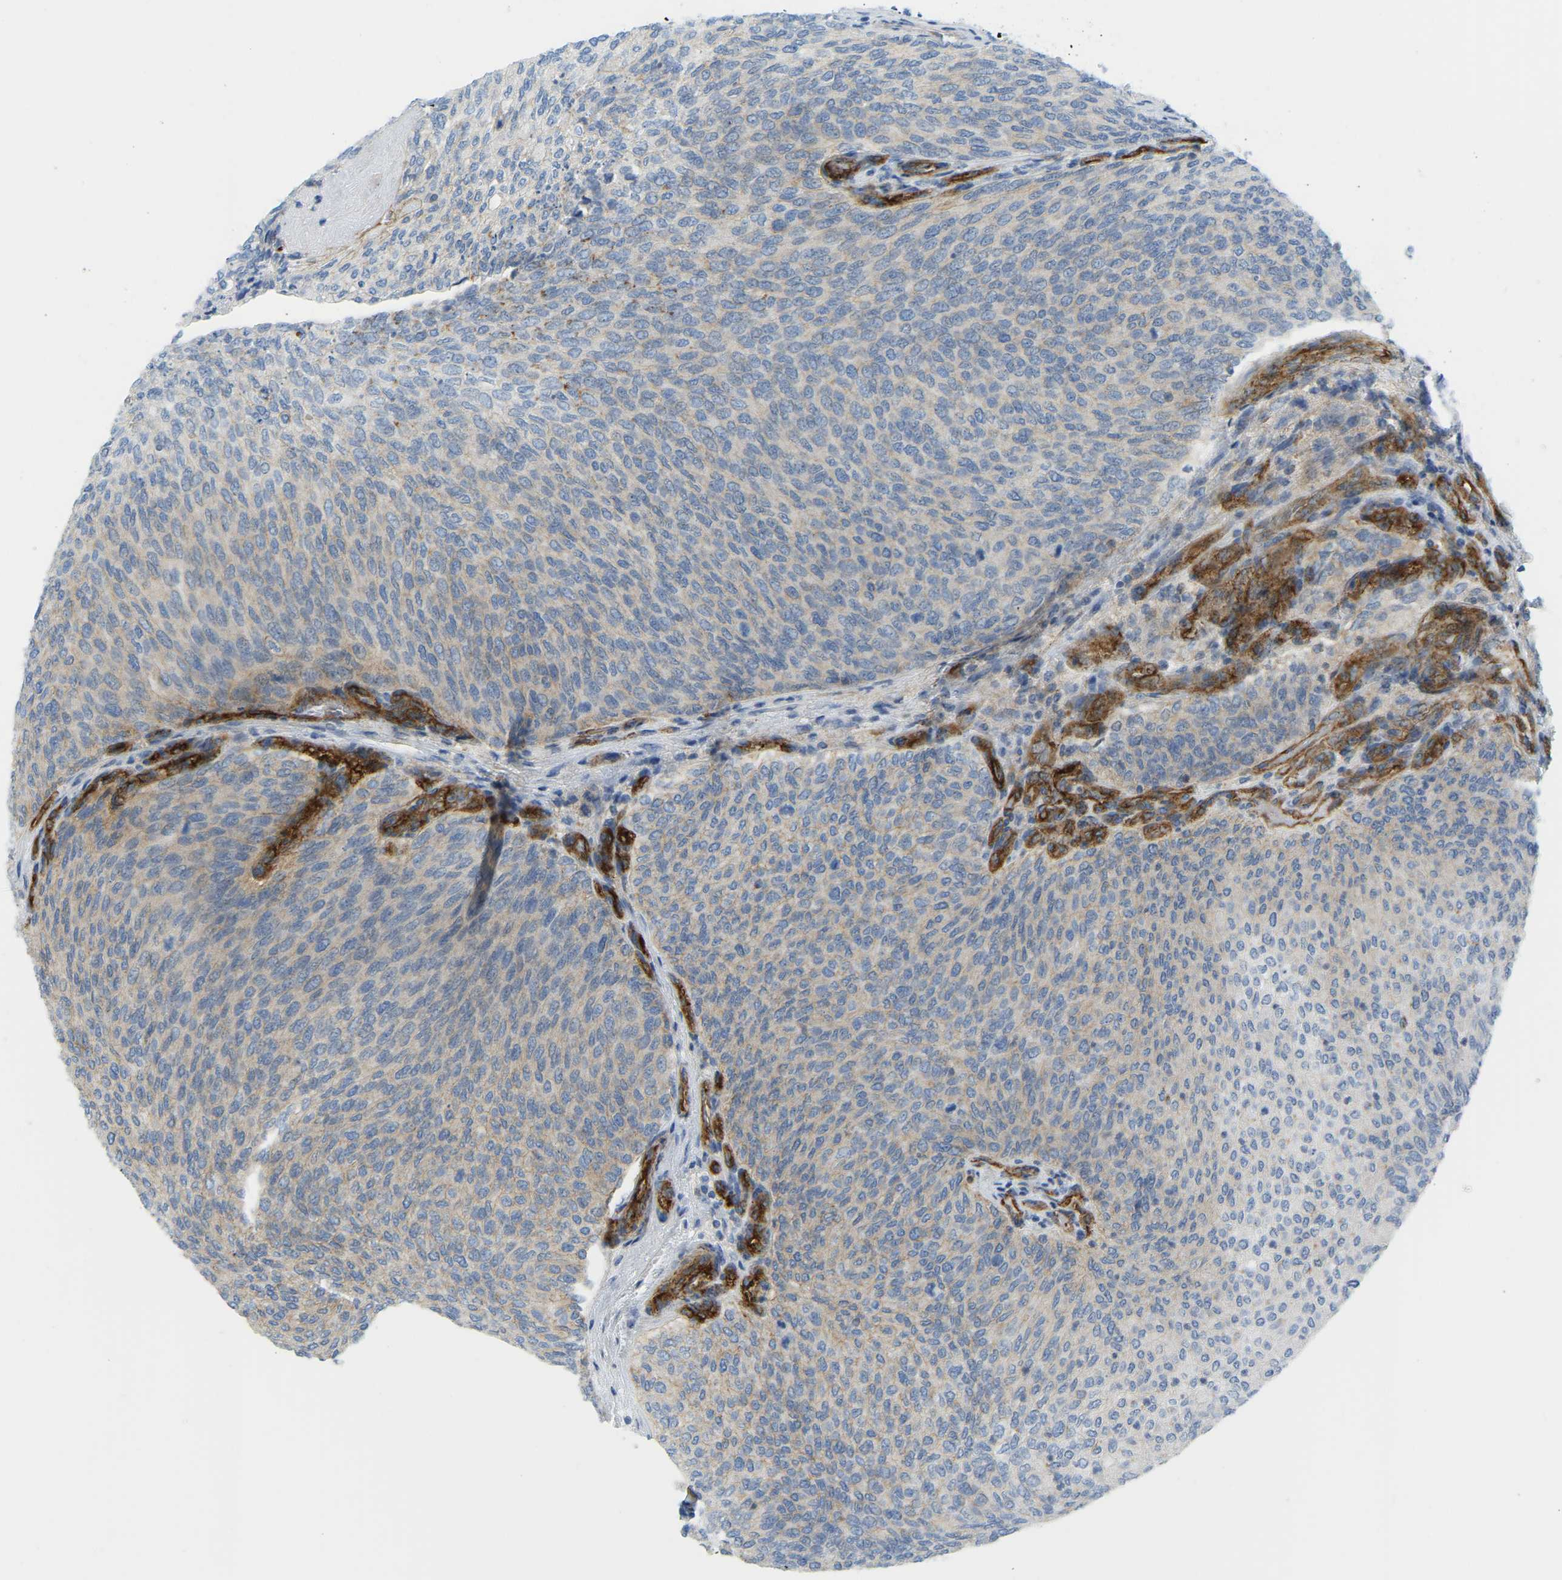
{"staining": {"intensity": "weak", "quantity": "<25%", "location": "cytoplasmic/membranous"}, "tissue": "urothelial cancer", "cell_type": "Tumor cells", "image_type": "cancer", "snomed": [{"axis": "morphology", "description": "Urothelial carcinoma, Low grade"}, {"axis": "topography", "description": "Urinary bladder"}], "caption": "The histopathology image displays no significant expression in tumor cells of urothelial cancer.", "gene": "MYL3", "patient": {"sex": "female", "age": 79}}